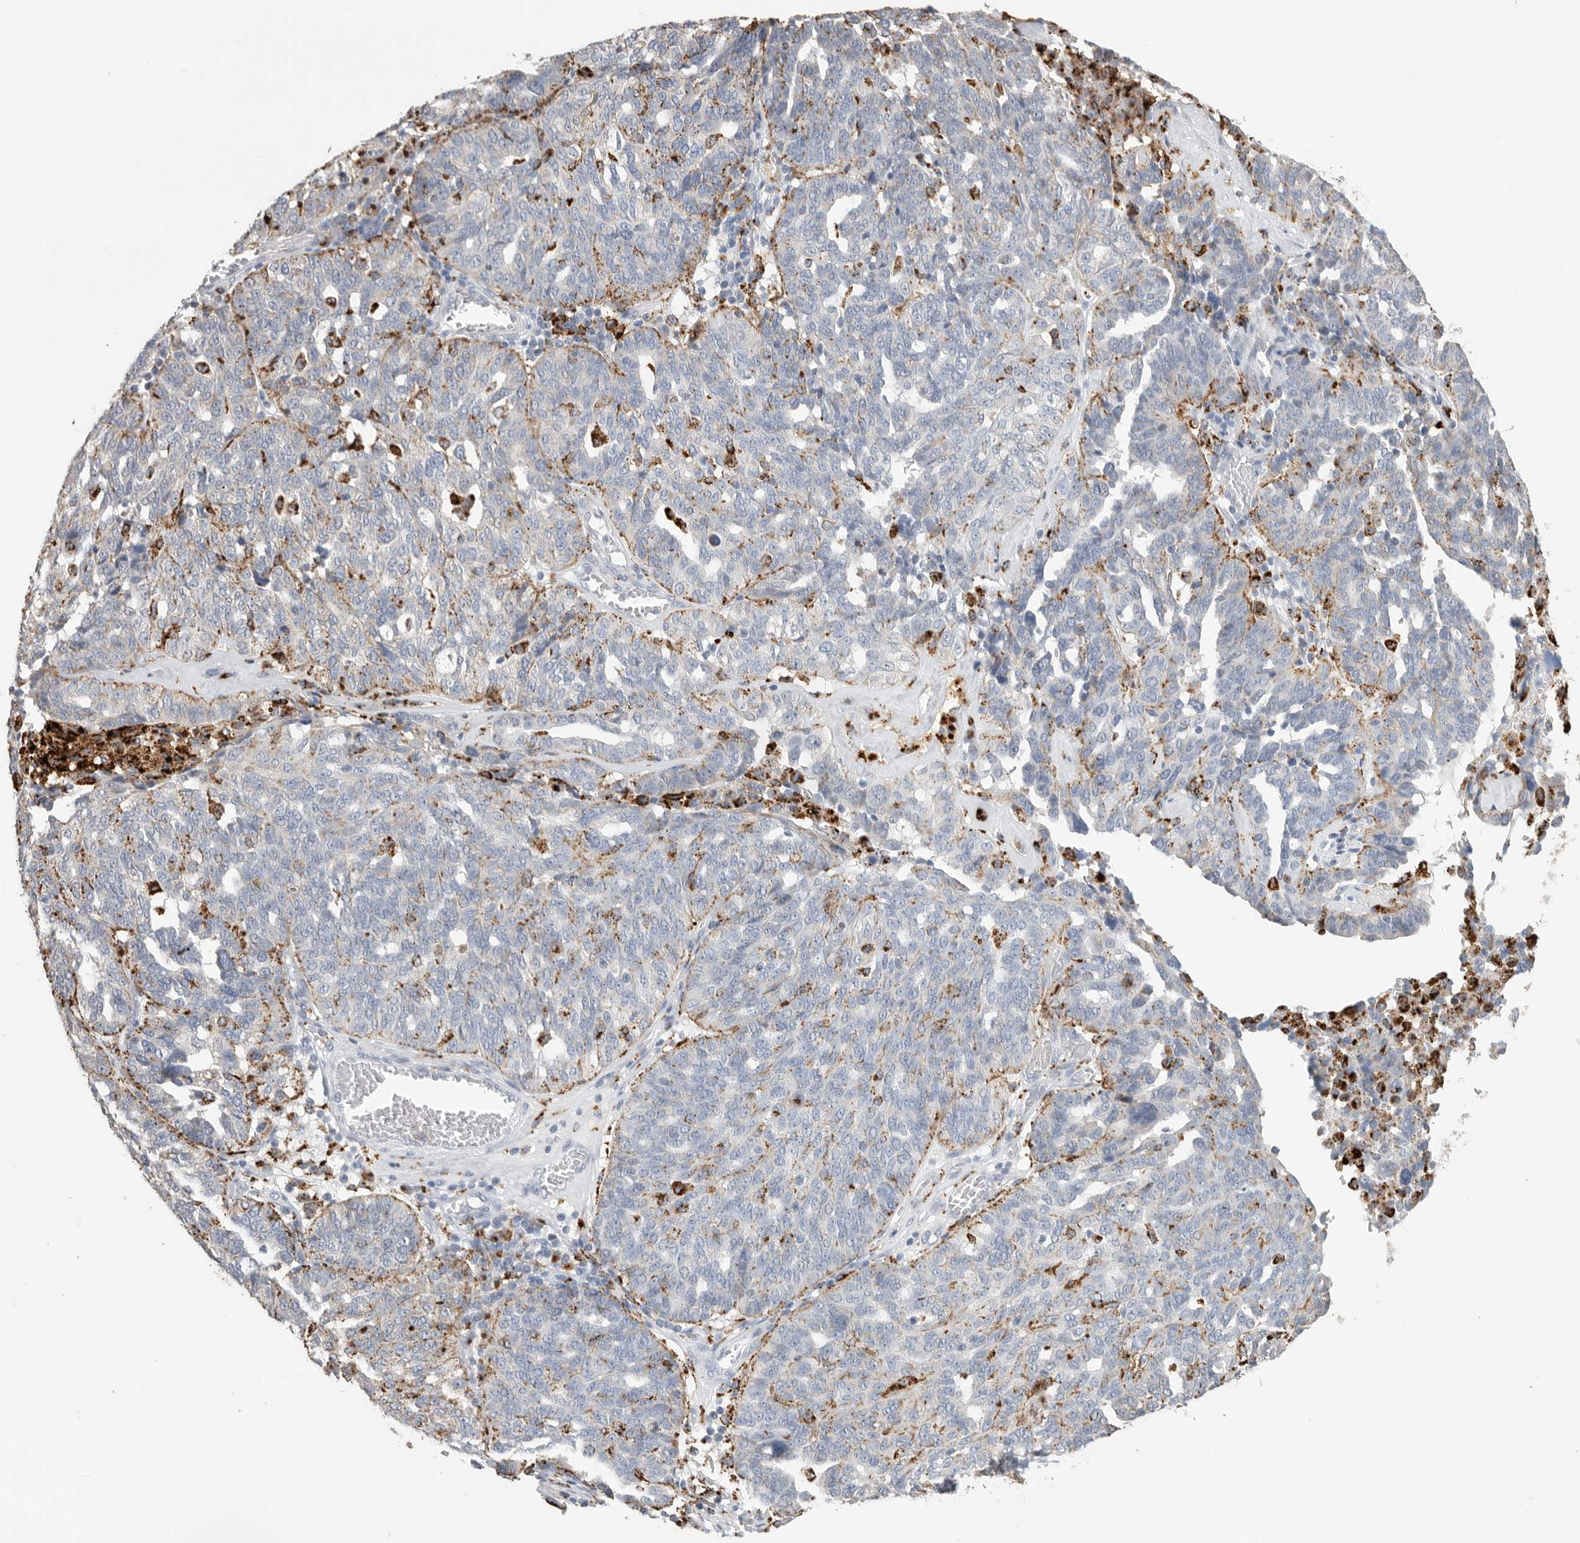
{"staining": {"intensity": "moderate", "quantity": "<25%", "location": "cytoplasmic/membranous"}, "tissue": "ovarian cancer", "cell_type": "Tumor cells", "image_type": "cancer", "snomed": [{"axis": "morphology", "description": "Cystadenocarcinoma, serous, NOS"}, {"axis": "topography", "description": "Ovary"}], "caption": "An IHC image of neoplastic tissue is shown. Protein staining in brown highlights moderate cytoplasmic/membranous positivity in serous cystadenocarcinoma (ovarian) within tumor cells.", "gene": "GGH", "patient": {"sex": "female", "age": 59}}